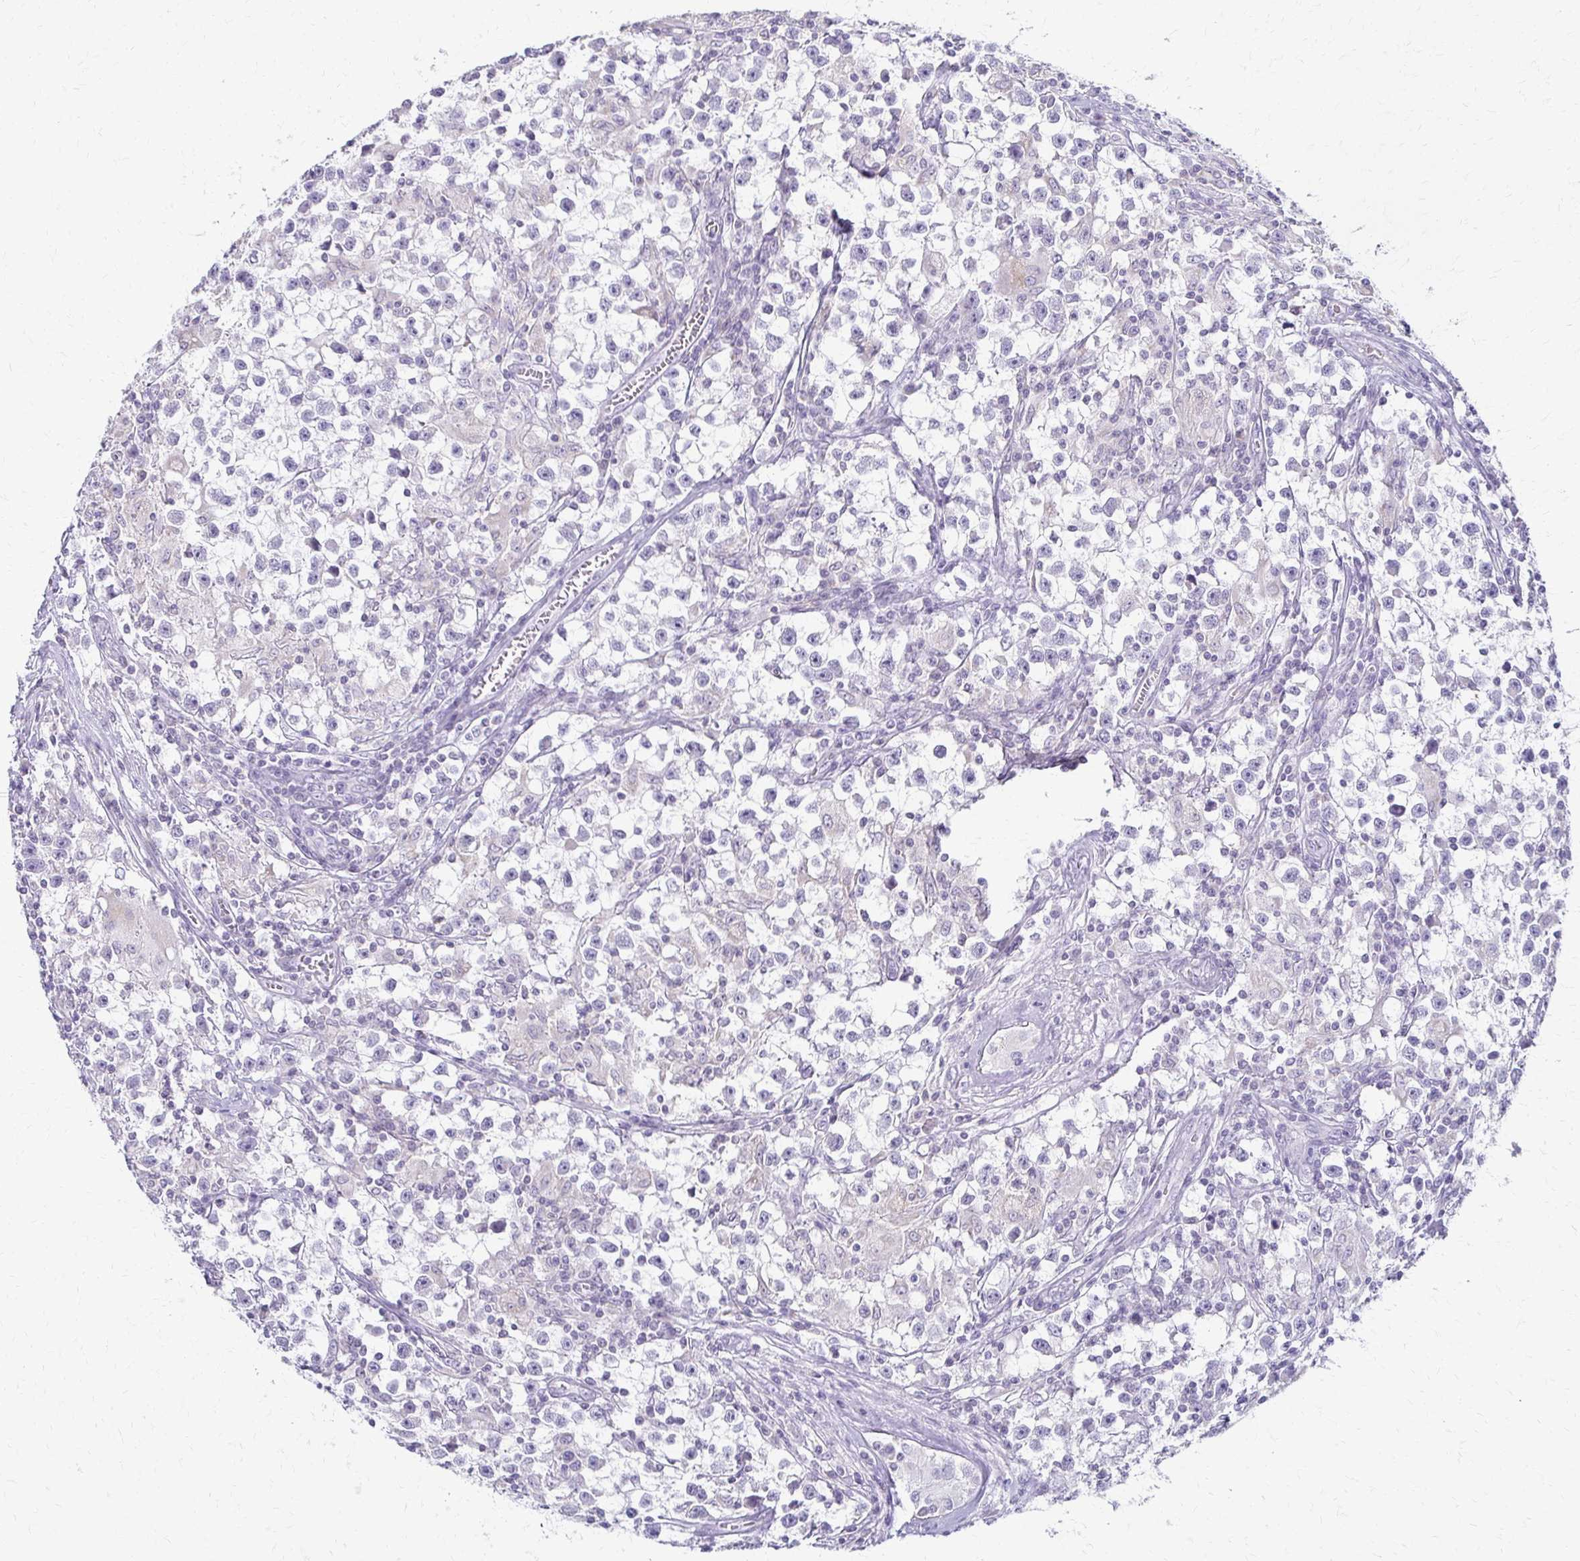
{"staining": {"intensity": "negative", "quantity": "none", "location": "none"}, "tissue": "testis cancer", "cell_type": "Tumor cells", "image_type": "cancer", "snomed": [{"axis": "morphology", "description": "Seminoma, NOS"}, {"axis": "topography", "description": "Testis"}], "caption": "Immunohistochemistry (IHC) photomicrograph of neoplastic tissue: testis cancer (seminoma) stained with DAB (3,3'-diaminobenzidine) exhibits no significant protein staining in tumor cells. (Stains: DAB (3,3'-diaminobenzidine) immunohistochemistry with hematoxylin counter stain, Microscopy: brightfield microscopy at high magnification).", "gene": "FCGR2B", "patient": {"sex": "male", "age": 31}}